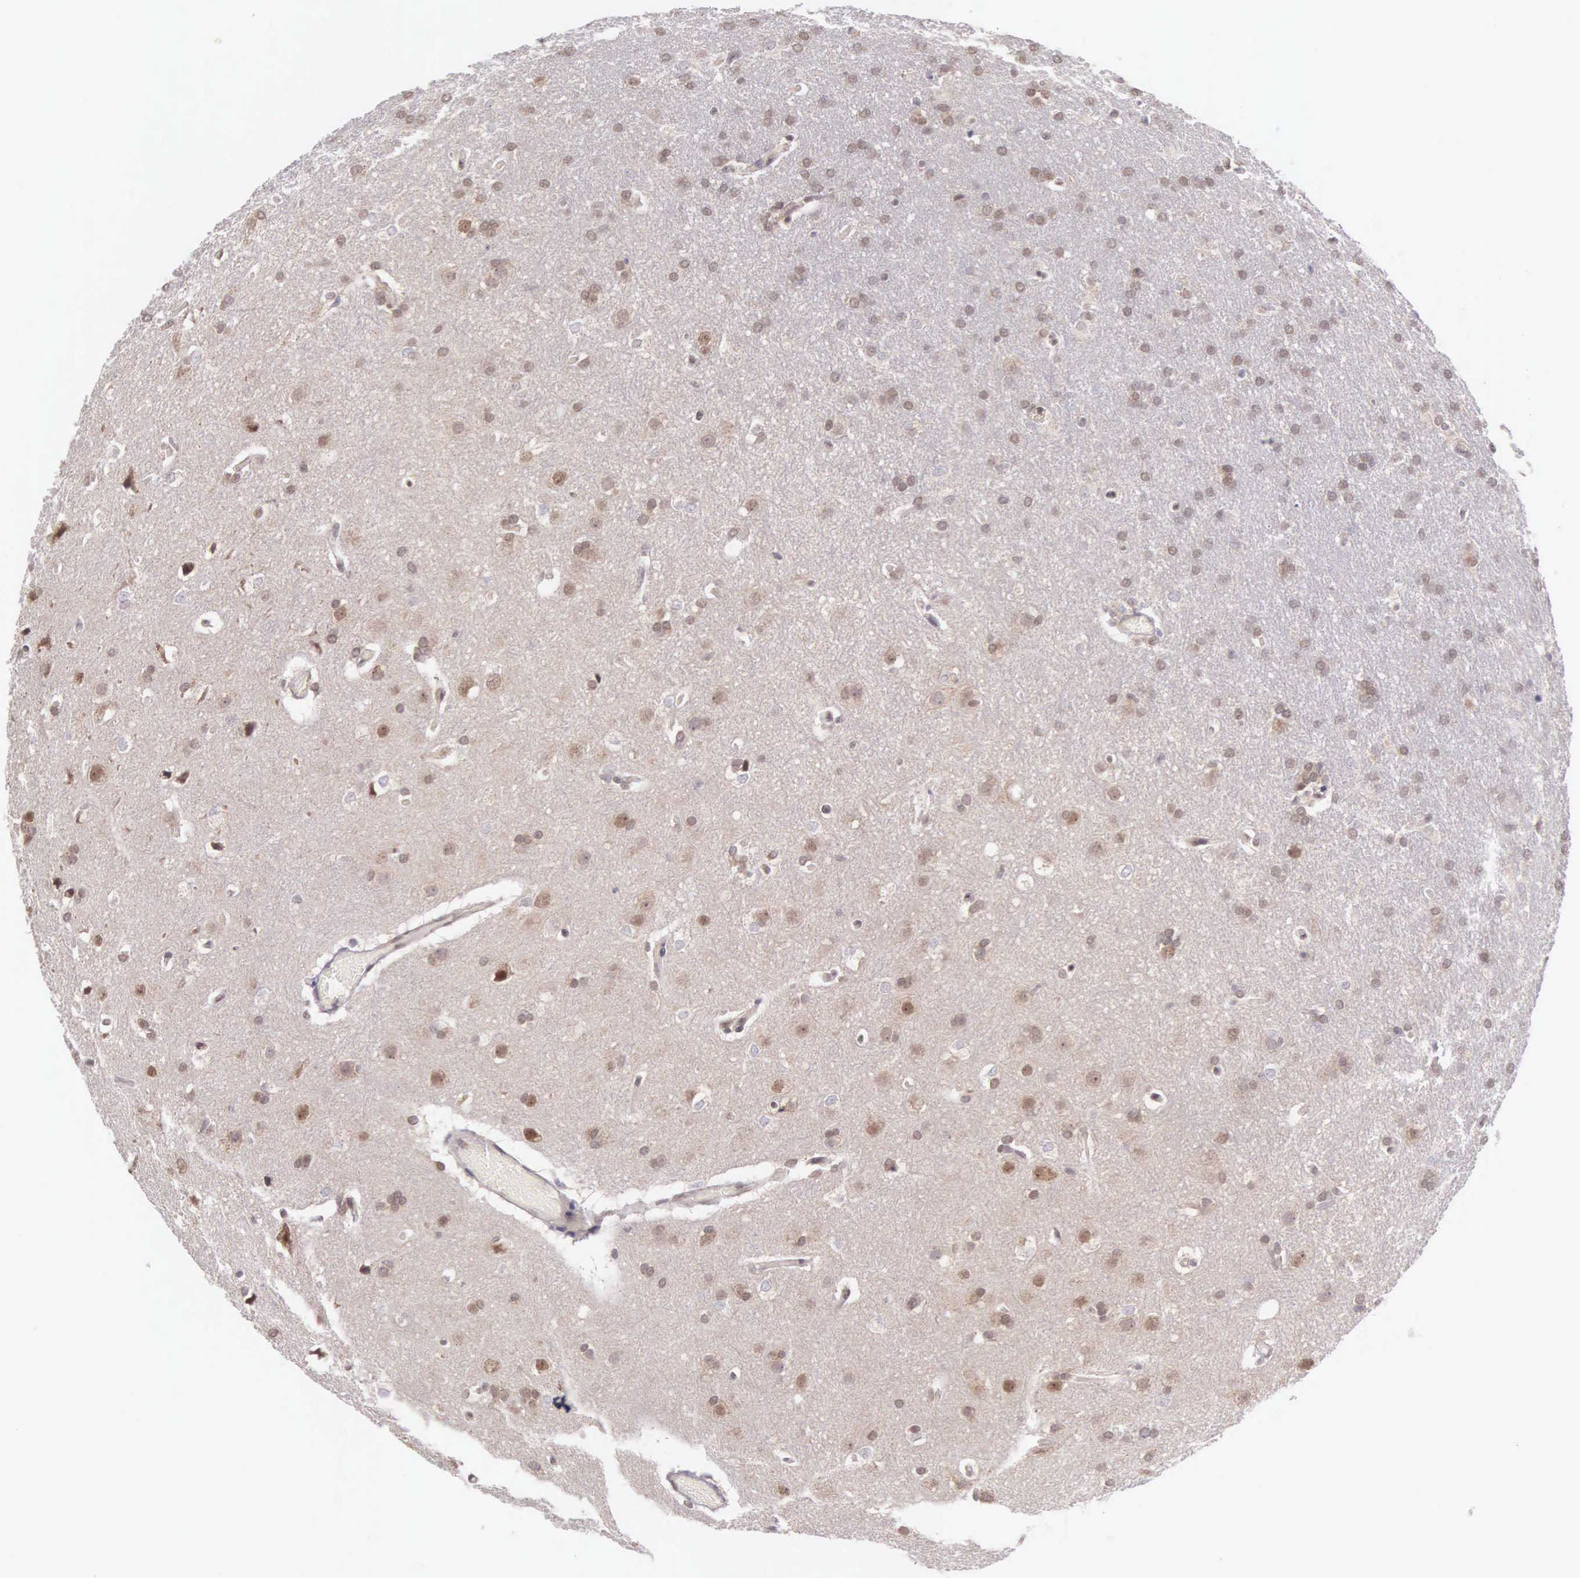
{"staining": {"intensity": "weak", "quantity": "25%-75%", "location": "nuclear"}, "tissue": "glioma", "cell_type": "Tumor cells", "image_type": "cancer", "snomed": [{"axis": "morphology", "description": "Glioma, malignant, High grade"}, {"axis": "topography", "description": "Brain"}], "caption": "Immunohistochemical staining of glioma shows low levels of weak nuclear staining in approximately 25%-75% of tumor cells.", "gene": "CCDC117", "patient": {"sex": "male", "age": 68}}